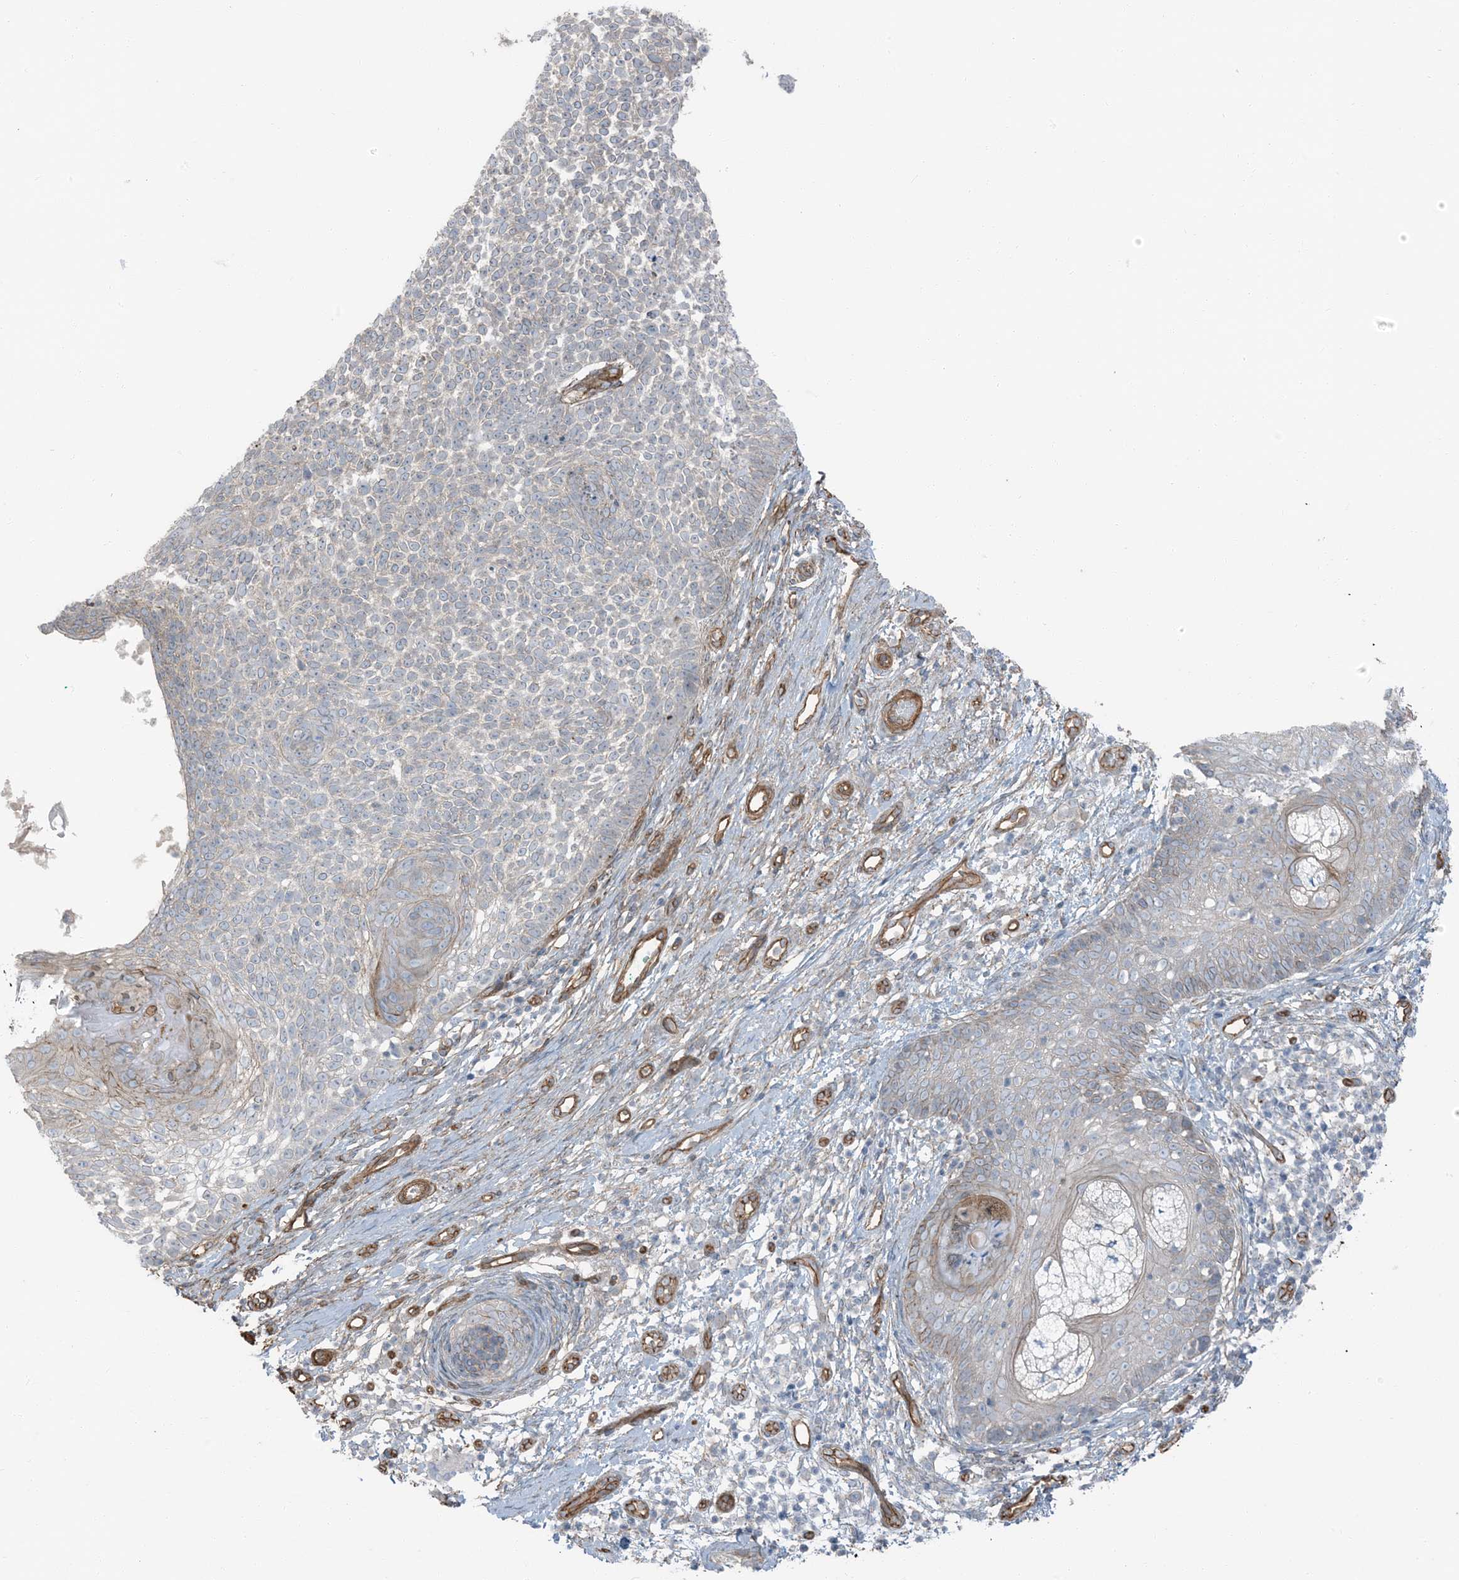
{"staining": {"intensity": "negative", "quantity": "none", "location": "none"}, "tissue": "skin cancer", "cell_type": "Tumor cells", "image_type": "cancer", "snomed": [{"axis": "morphology", "description": "Basal cell carcinoma"}, {"axis": "topography", "description": "Skin"}], "caption": "Immunohistochemistry (IHC) image of neoplastic tissue: skin basal cell carcinoma stained with DAB exhibits no significant protein expression in tumor cells.", "gene": "ZFP90", "patient": {"sex": "female", "age": 81}}